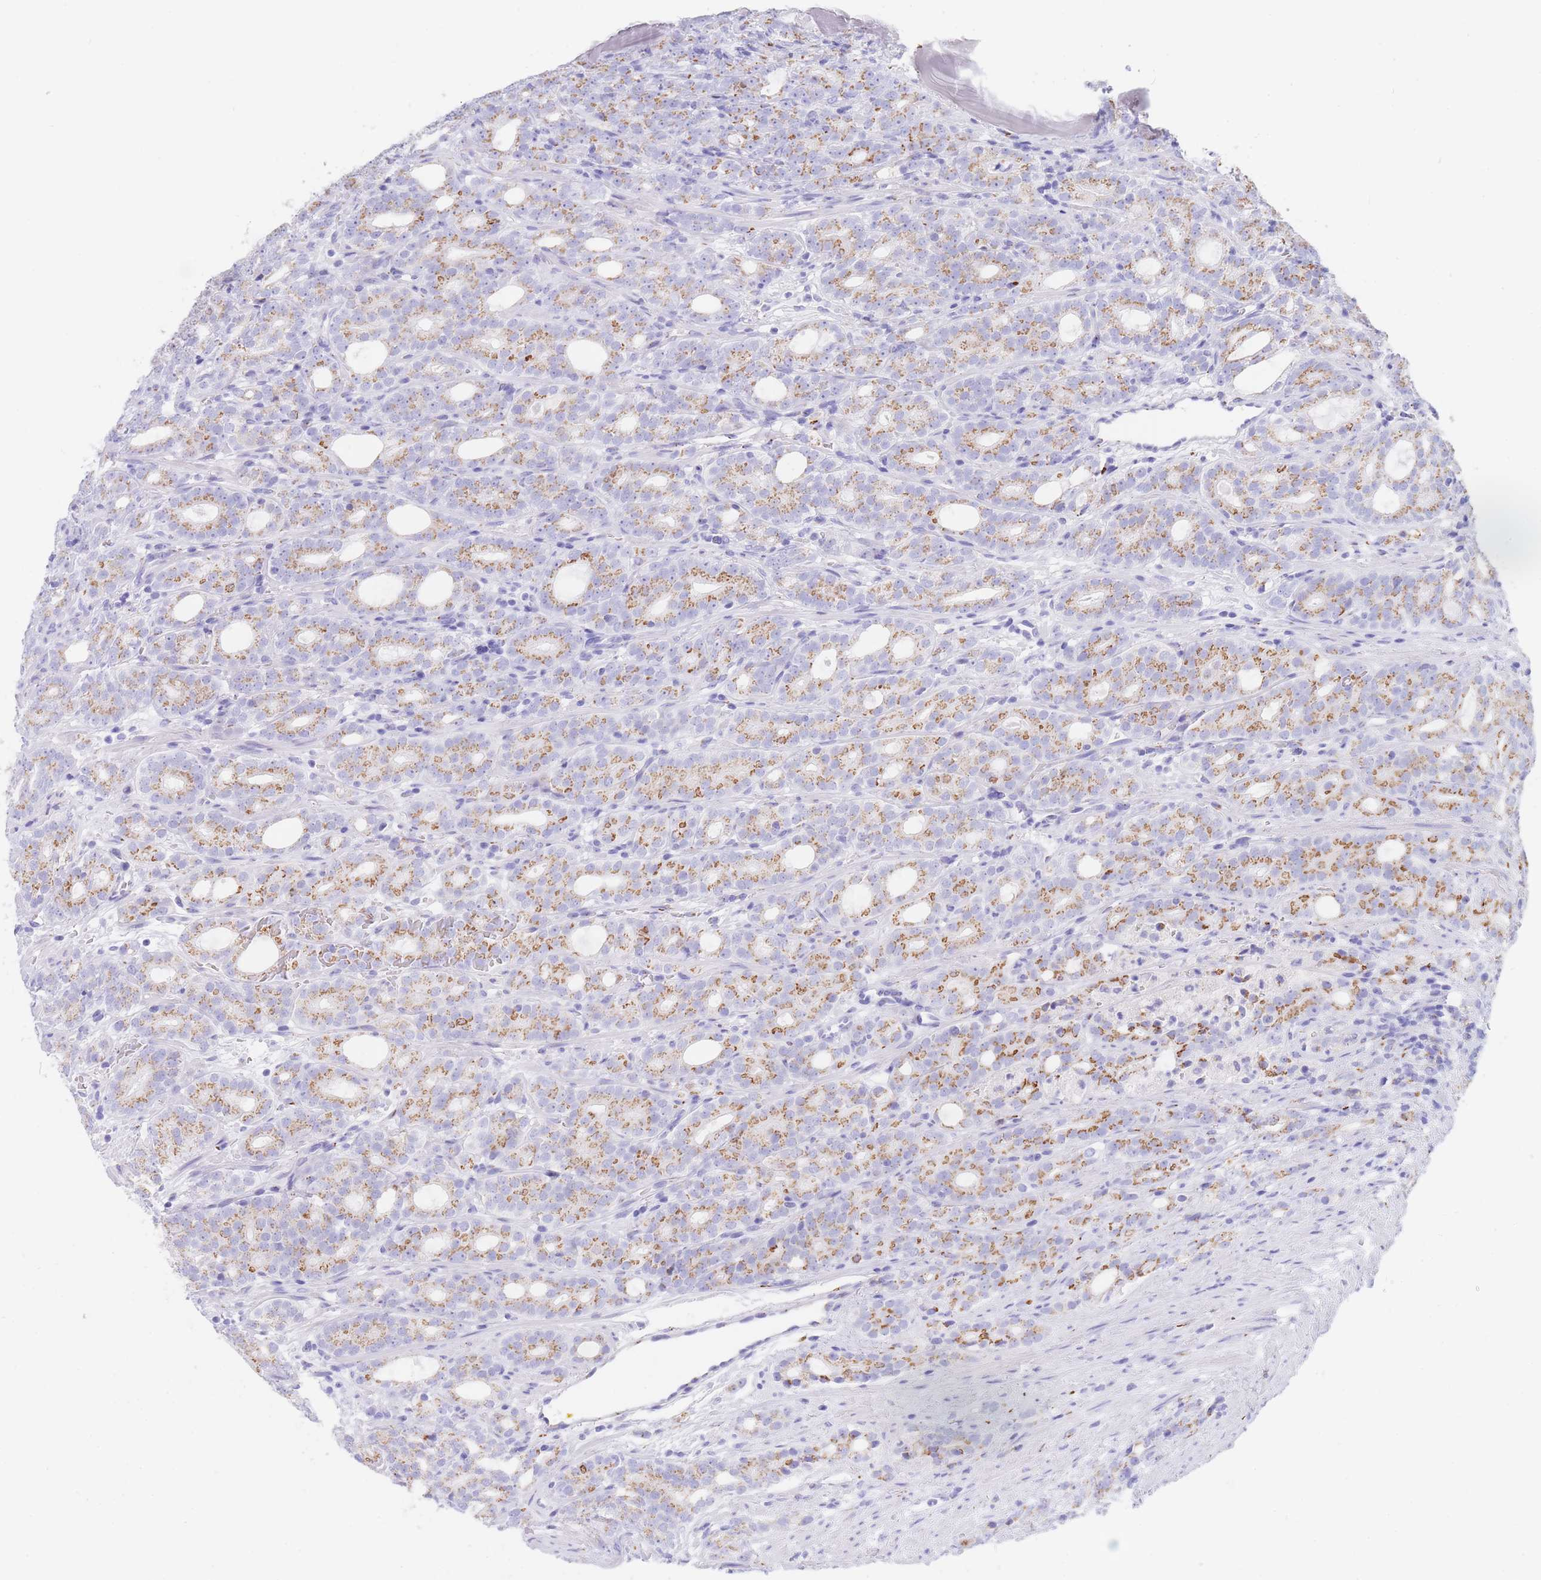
{"staining": {"intensity": "moderate", "quantity": ">75%", "location": "cytoplasmic/membranous"}, "tissue": "prostate cancer", "cell_type": "Tumor cells", "image_type": "cancer", "snomed": [{"axis": "morphology", "description": "Adenocarcinoma, High grade"}, {"axis": "topography", "description": "Prostate"}], "caption": "A photomicrograph showing moderate cytoplasmic/membranous staining in about >75% of tumor cells in high-grade adenocarcinoma (prostate), as visualized by brown immunohistochemical staining.", "gene": "FAM3C", "patient": {"sex": "male", "age": 64}}